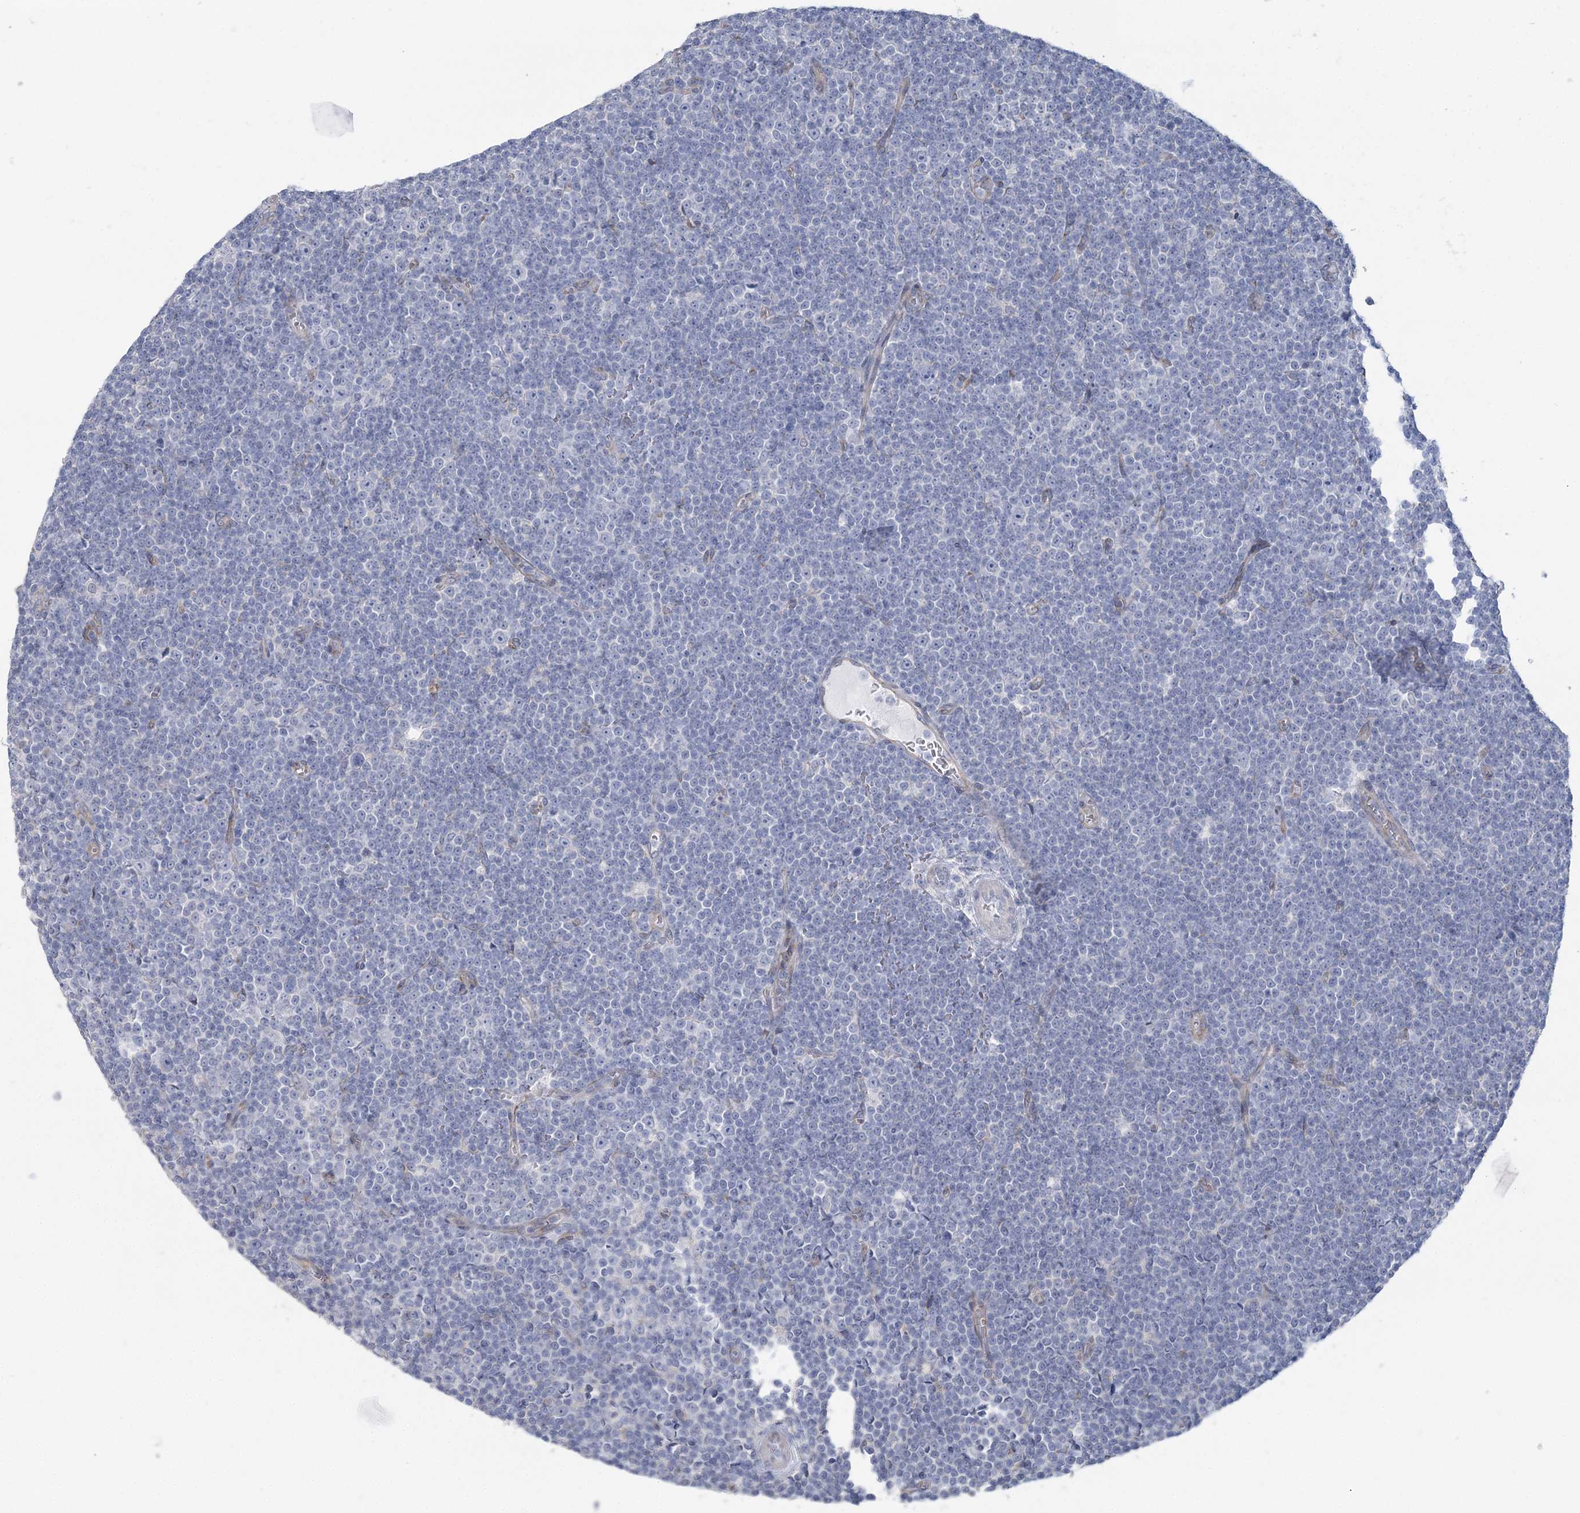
{"staining": {"intensity": "negative", "quantity": "none", "location": "none"}, "tissue": "lymphoma", "cell_type": "Tumor cells", "image_type": "cancer", "snomed": [{"axis": "morphology", "description": "Malignant lymphoma, non-Hodgkin's type, Low grade"}, {"axis": "topography", "description": "Lymph node"}], "caption": "A high-resolution histopathology image shows immunohistochemistry (IHC) staining of malignant lymphoma, non-Hodgkin's type (low-grade), which reveals no significant expression in tumor cells. The staining was performed using DAB to visualize the protein expression in brown, while the nuclei were stained in blue with hematoxylin (Magnification: 20x).", "gene": "CMBL", "patient": {"sex": "female", "age": 67}}